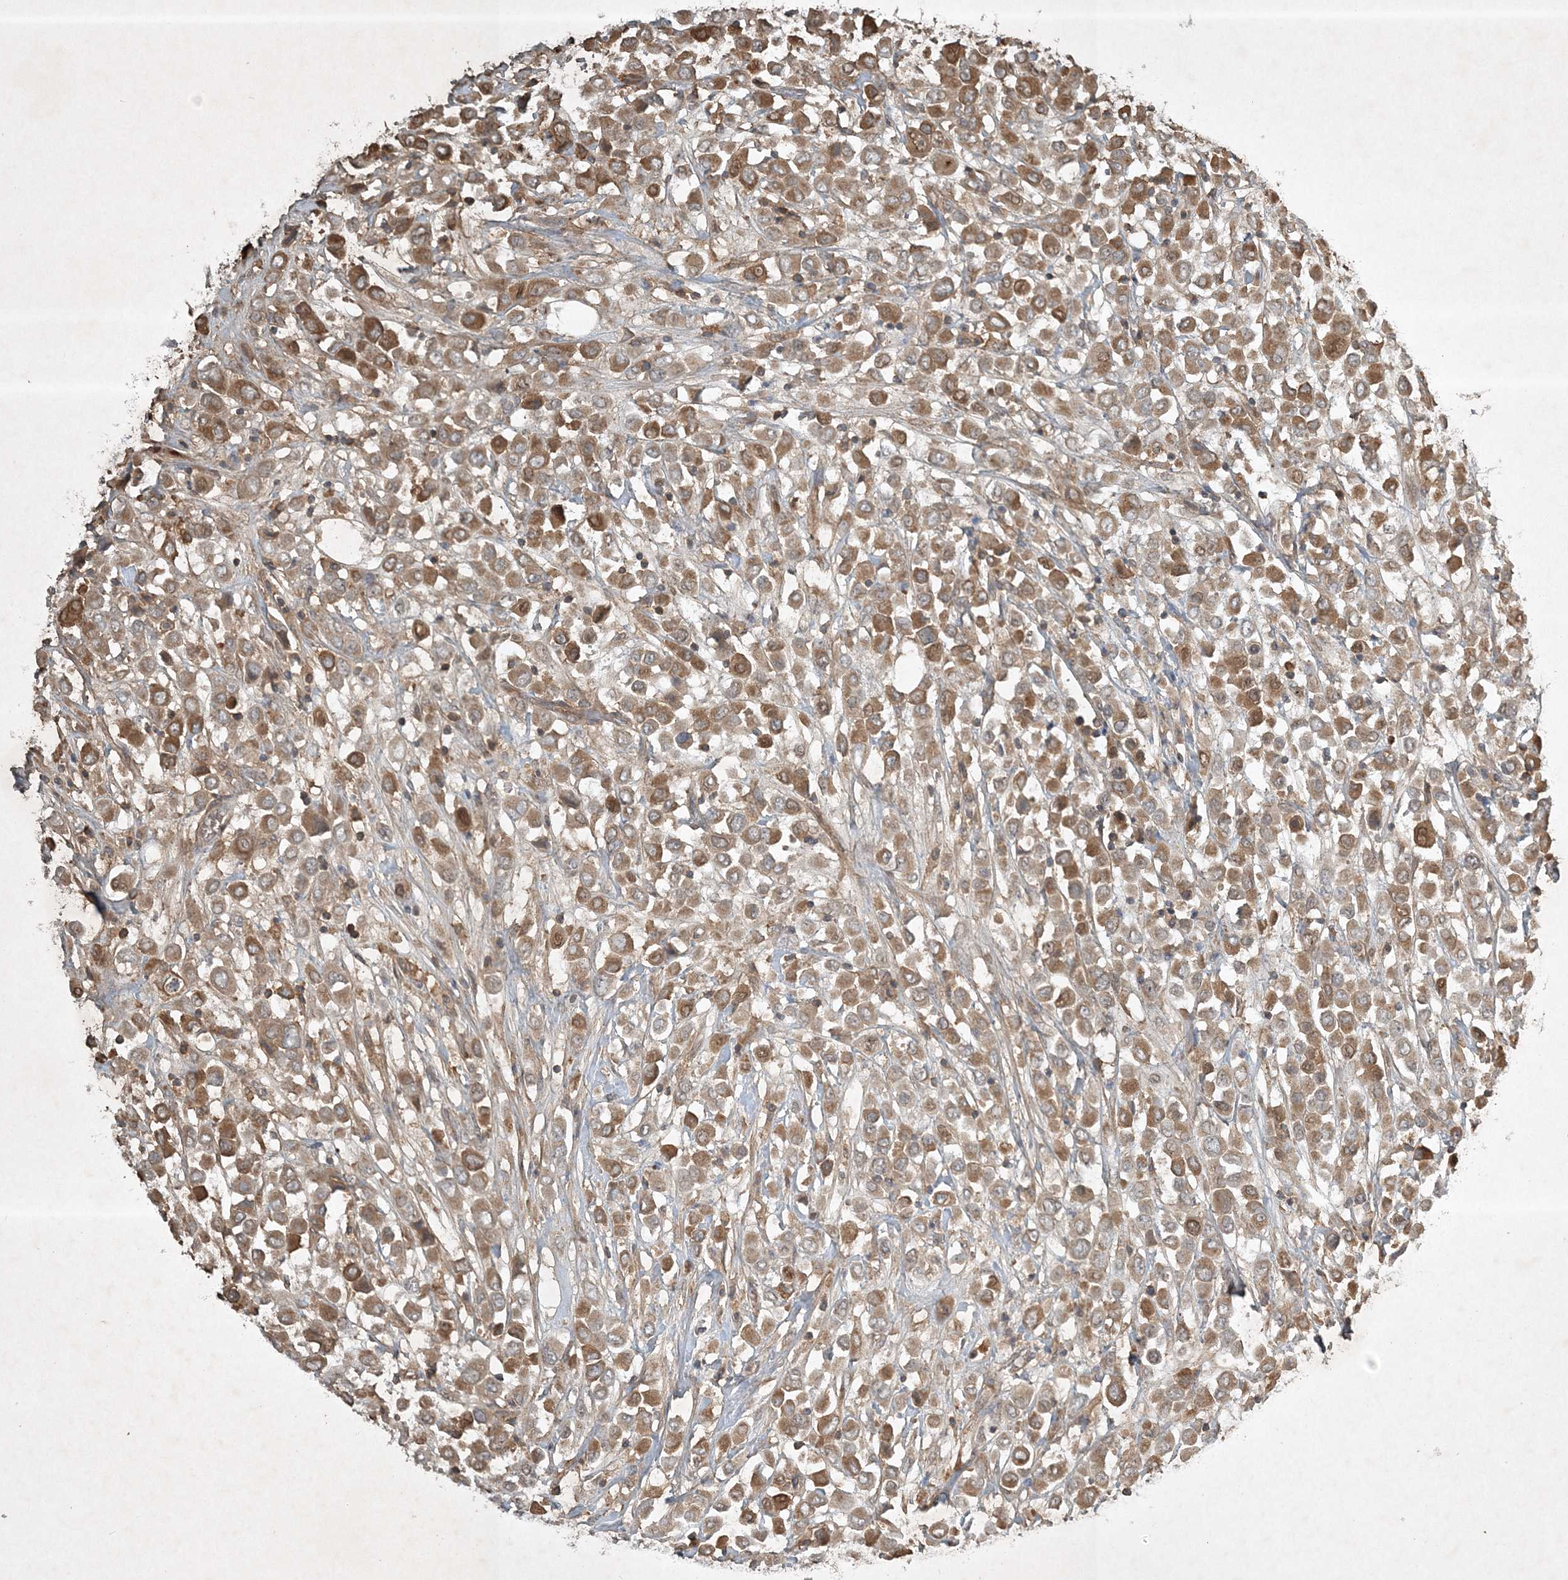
{"staining": {"intensity": "moderate", "quantity": ">75%", "location": "cytoplasmic/membranous"}, "tissue": "breast cancer", "cell_type": "Tumor cells", "image_type": "cancer", "snomed": [{"axis": "morphology", "description": "Duct carcinoma"}, {"axis": "topography", "description": "Breast"}], "caption": "Immunohistochemical staining of breast cancer (intraductal carcinoma) reveals medium levels of moderate cytoplasmic/membranous protein positivity in approximately >75% of tumor cells.", "gene": "TNFAIP6", "patient": {"sex": "female", "age": 61}}